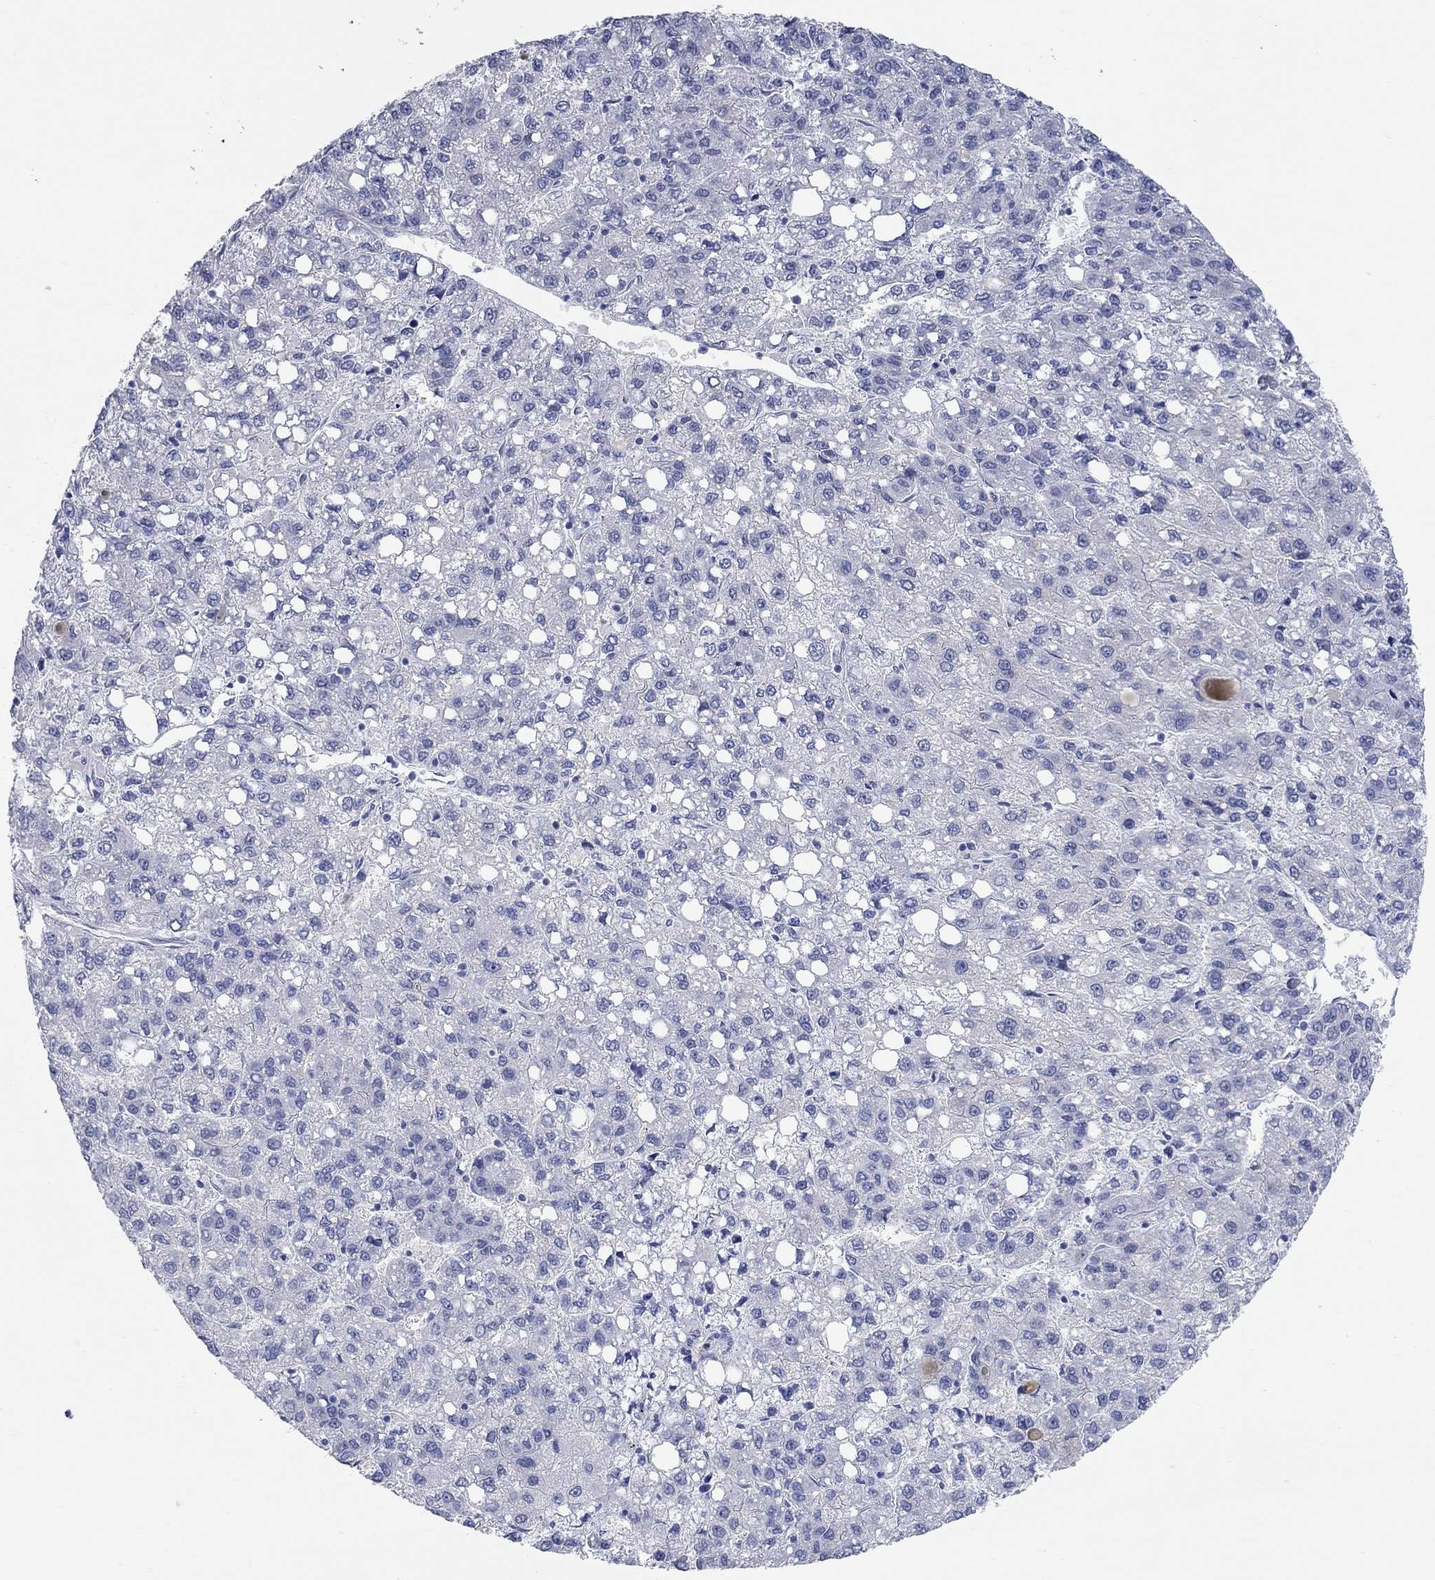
{"staining": {"intensity": "negative", "quantity": "none", "location": "none"}, "tissue": "liver cancer", "cell_type": "Tumor cells", "image_type": "cancer", "snomed": [{"axis": "morphology", "description": "Carcinoma, Hepatocellular, NOS"}, {"axis": "topography", "description": "Liver"}], "caption": "There is no significant expression in tumor cells of hepatocellular carcinoma (liver). (Stains: DAB (3,3'-diaminobenzidine) immunohistochemistry (IHC) with hematoxylin counter stain, Microscopy: brightfield microscopy at high magnification).", "gene": "WASF3", "patient": {"sex": "female", "age": 82}}